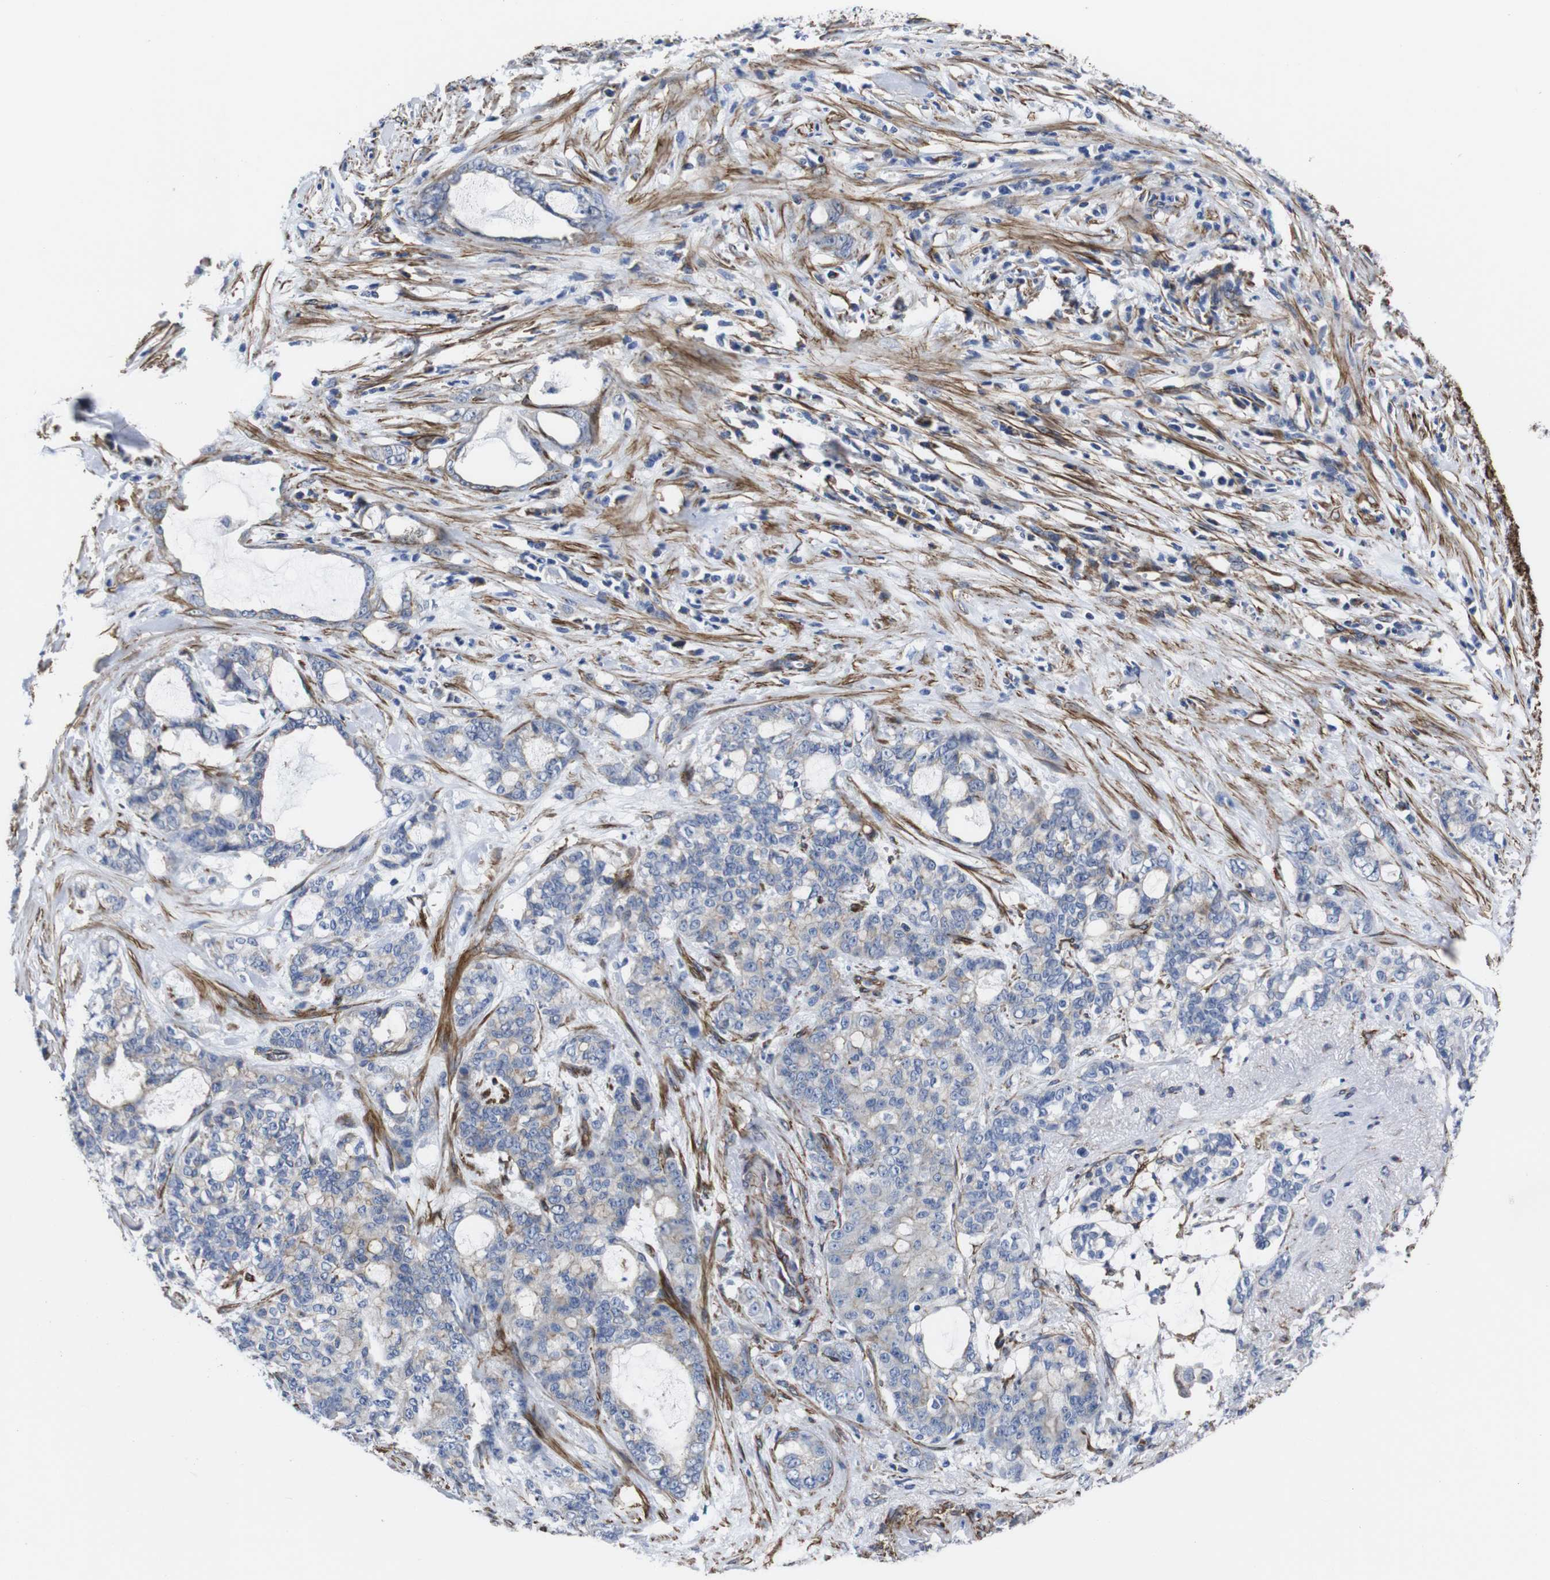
{"staining": {"intensity": "negative", "quantity": "none", "location": "none"}, "tissue": "pancreatic cancer", "cell_type": "Tumor cells", "image_type": "cancer", "snomed": [{"axis": "morphology", "description": "Adenocarcinoma, NOS"}, {"axis": "topography", "description": "Pancreas"}], "caption": "This is a photomicrograph of IHC staining of pancreatic cancer (adenocarcinoma), which shows no expression in tumor cells. Brightfield microscopy of IHC stained with DAB (brown) and hematoxylin (blue), captured at high magnification.", "gene": "WNT10A", "patient": {"sex": "female", "age": 73}}